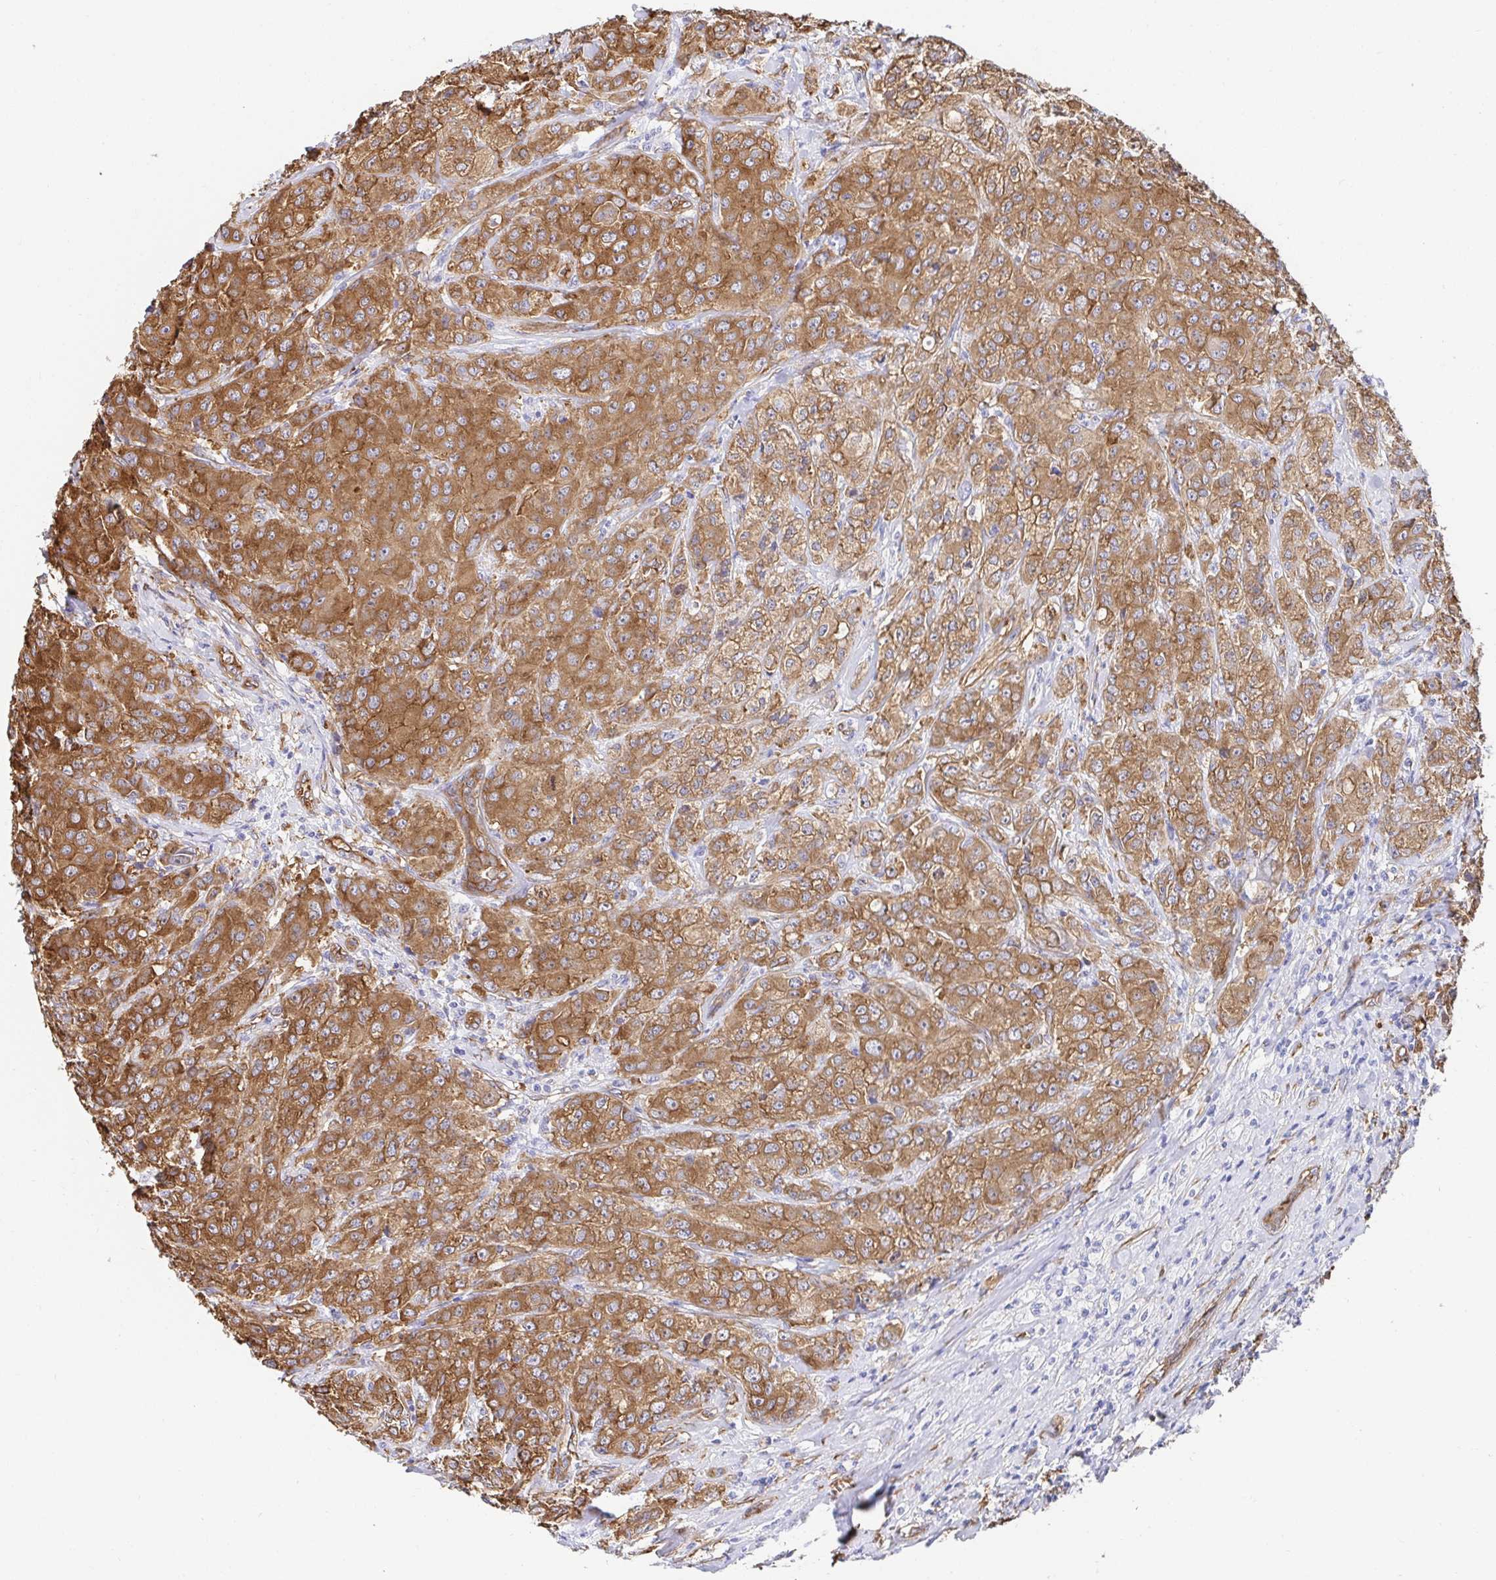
{"staining": {"intensity": "moderate", "quantity": ">75%", "location": "cytoplasmic/membranous"}, "tissue": "breast cancer", "cell_type": "Tumor cells", "image_type": "cancer", "snomed": [{"axis": "morphology", "description": "Normal tissue, NOS"}, {"axis": "morphology", "description": "Duct carcinoma"}, {"axis": "topography", "description": "Breast"}], "caption": "High-power microscopy captured an immunohistochemistry (IHC) histopathology image of intraductal carcinoma (breast), revealing moderate cytoplasmic/membranous expression in about >75% of tumor cells. Nuclei are stained in blue.", "gene": "CTTN", "patient": {"sex": "female", "age": 43}}